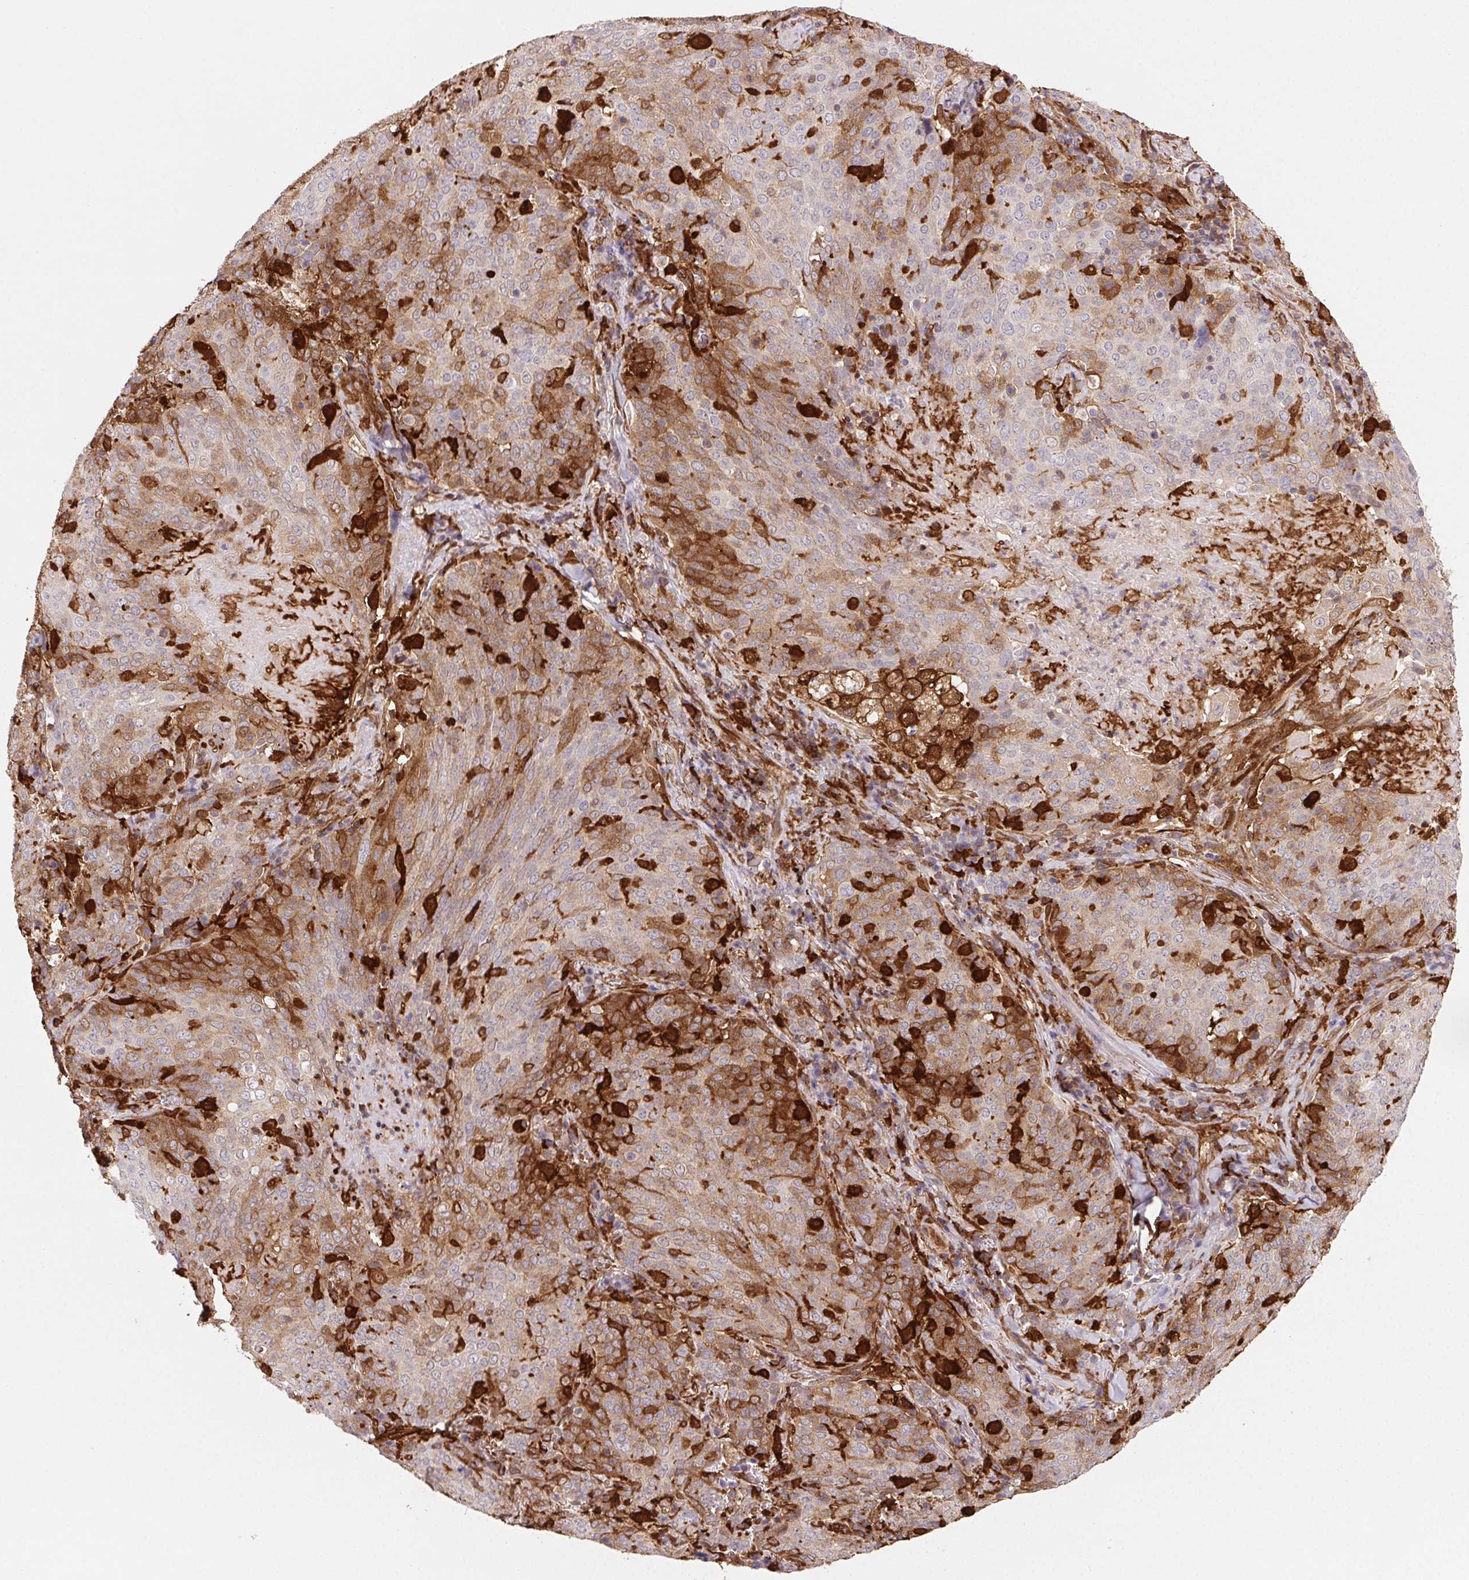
{"staining": {"intensity": "strong", "quantity": "25%-75%", "location": "cytoplasmic/membranous"}, "tissue": "lung cancer", "cell_type": "Tumor cells", "image_type": "cancer", "snomed": [{"axis": "morphology", "description": "Squamous cell carcinoma, NOS"}, {"axis": "topography", "description": "Lung"}], "caption": "Immunohistochemical staining of lung cancer shows strong cytoplasmic/membranous protein expression in about 25%-75% of tumor cells.", "gene": "GBP1", "patient": {"sex": "male", "age": 82}}